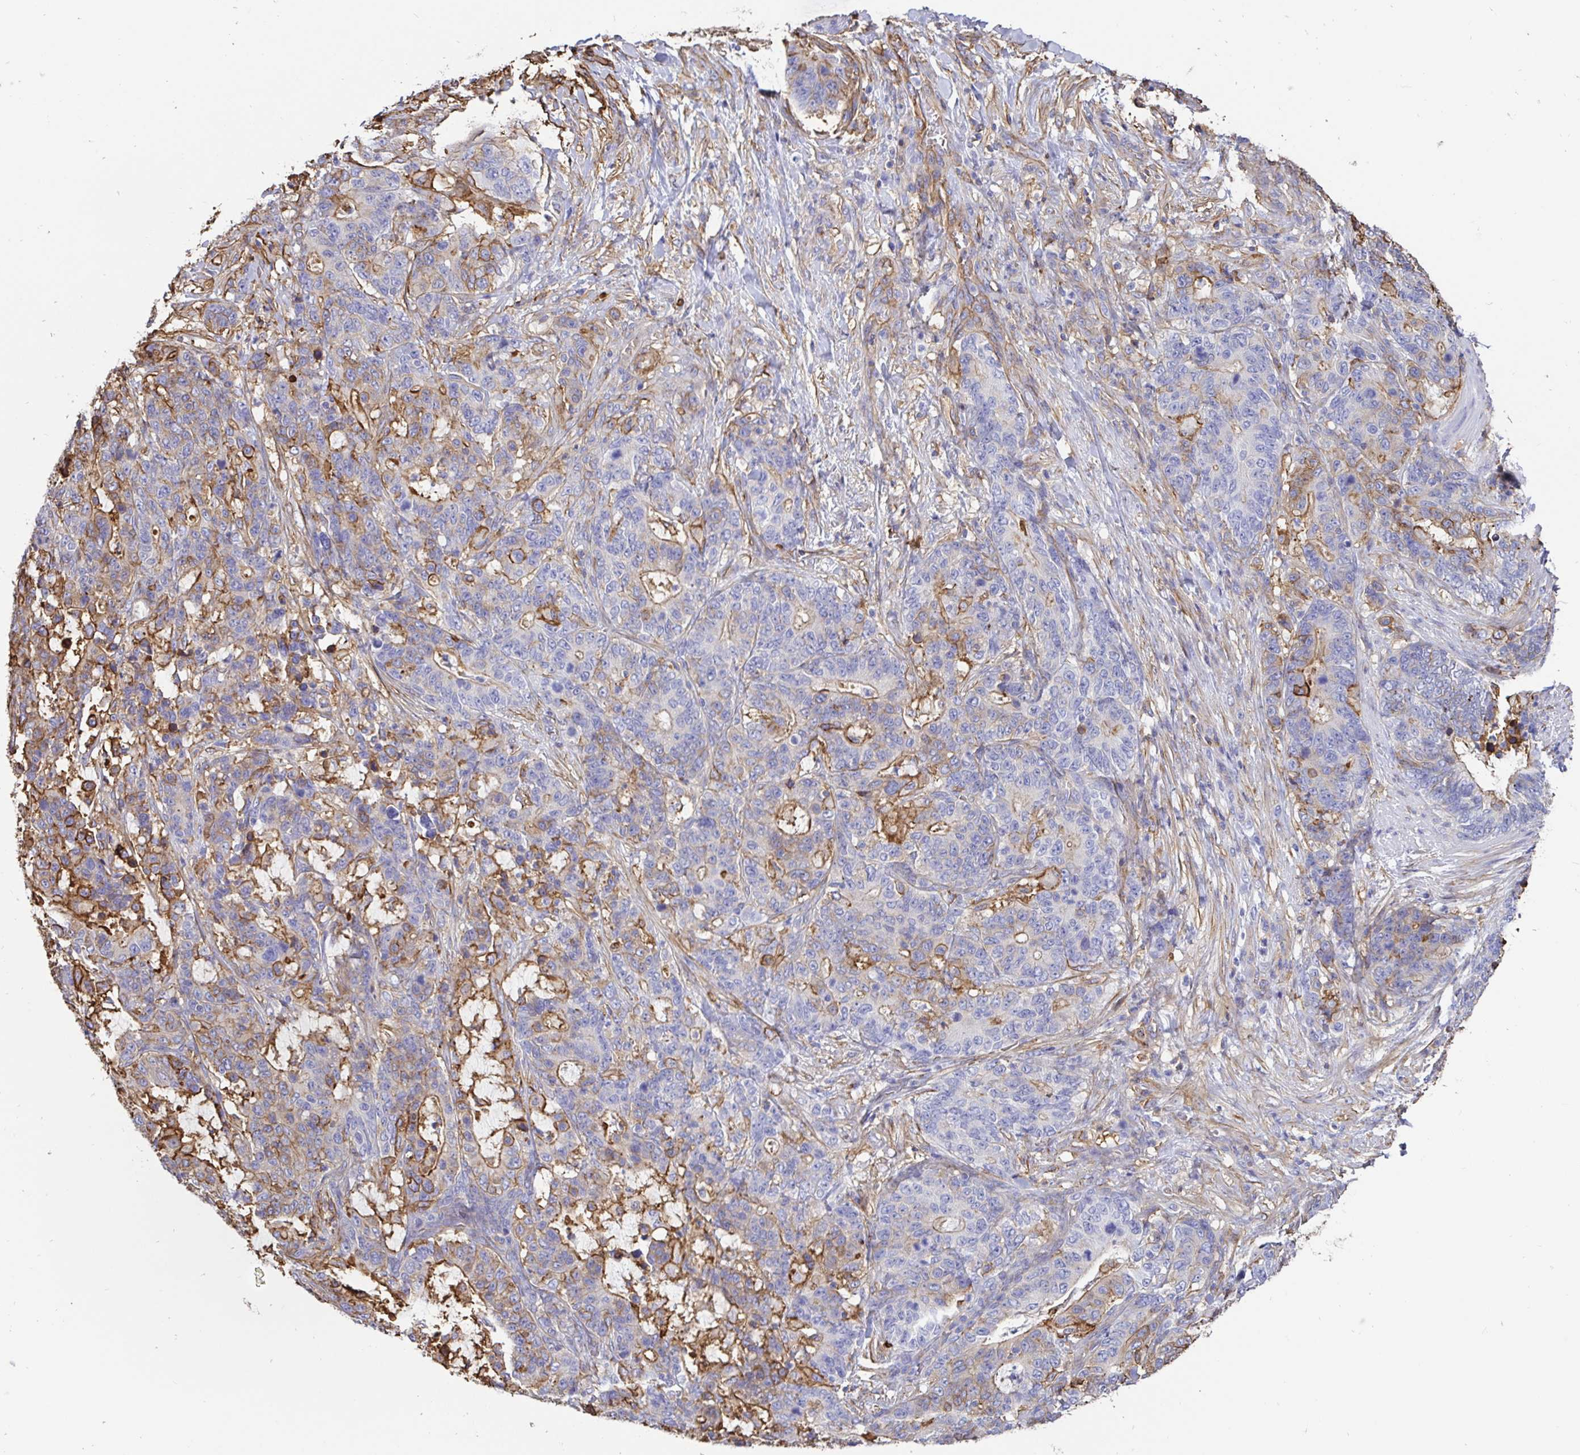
{"staining": {"intensity": "moderate", "quantity": "<25%", "location": "cytoplasmic/membranous"}, "tissue": "stomach cancer", "cell_type": "Tumor cells", "image_type": "cancer", "snomed": [{"axis": "morphology", "description": "Normal tissue, NOS"}, {"axis": "morphology", "description": "Adenocarcinoma, NOS"}, {"axis": "topography", "description": "Stomach"}], "caption": "Immunohistochemistry (IHC) staining of stomach adenocarcinoma, which exhibits low levels of moderate cytoplasmic/membranous positivity in approximately <25% of tumor cells indicating moderate cytoplasmic/membranous protein expression. The staining was performed using DAB (3,3'-diaminobenzidine) (brown) for protein detection and nuclei were counterstained in hematoxylin (blue).", "gene": "ANXA2", "patient": {"sex": "female", "age": 64}}